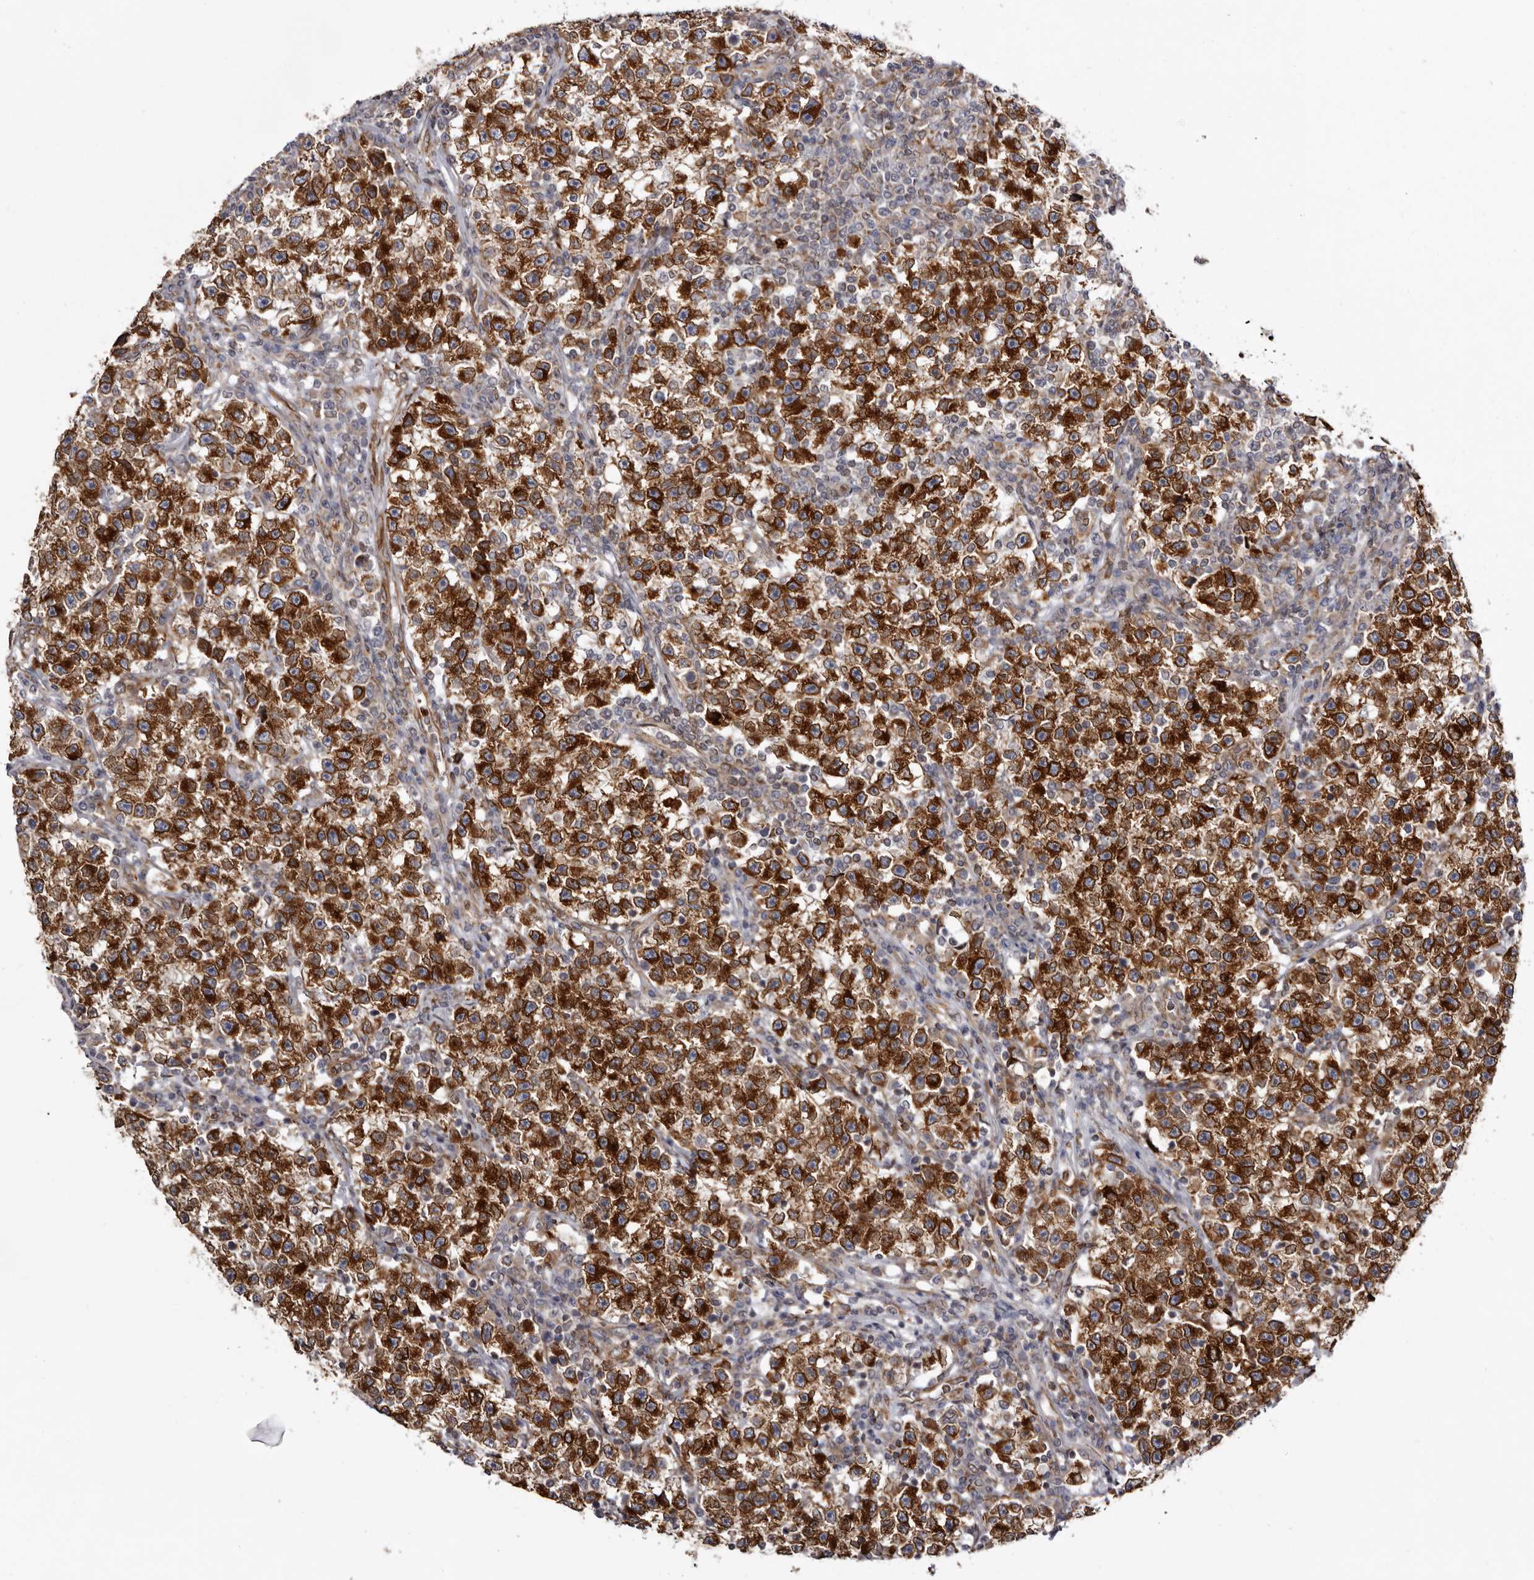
{"staining": {"intensity": "strong", "quantity": ">75%", "location": "cytoplasmic/membranous"}, "tissue": "testis cancer", "cell_type": "Tumor cells", "image_type": "cancer", "snomed": [{"axis": "morphology", "description": "Seminoma, NOS"}, {"axis": "topography", "description": "Testis"}], "caption": "Human testis cancer (seminoma) stained with a protein marker displays strong staining in tumor cells.", "gene": "C4orf3", "patient": {"sex": "male", "age": 22}}